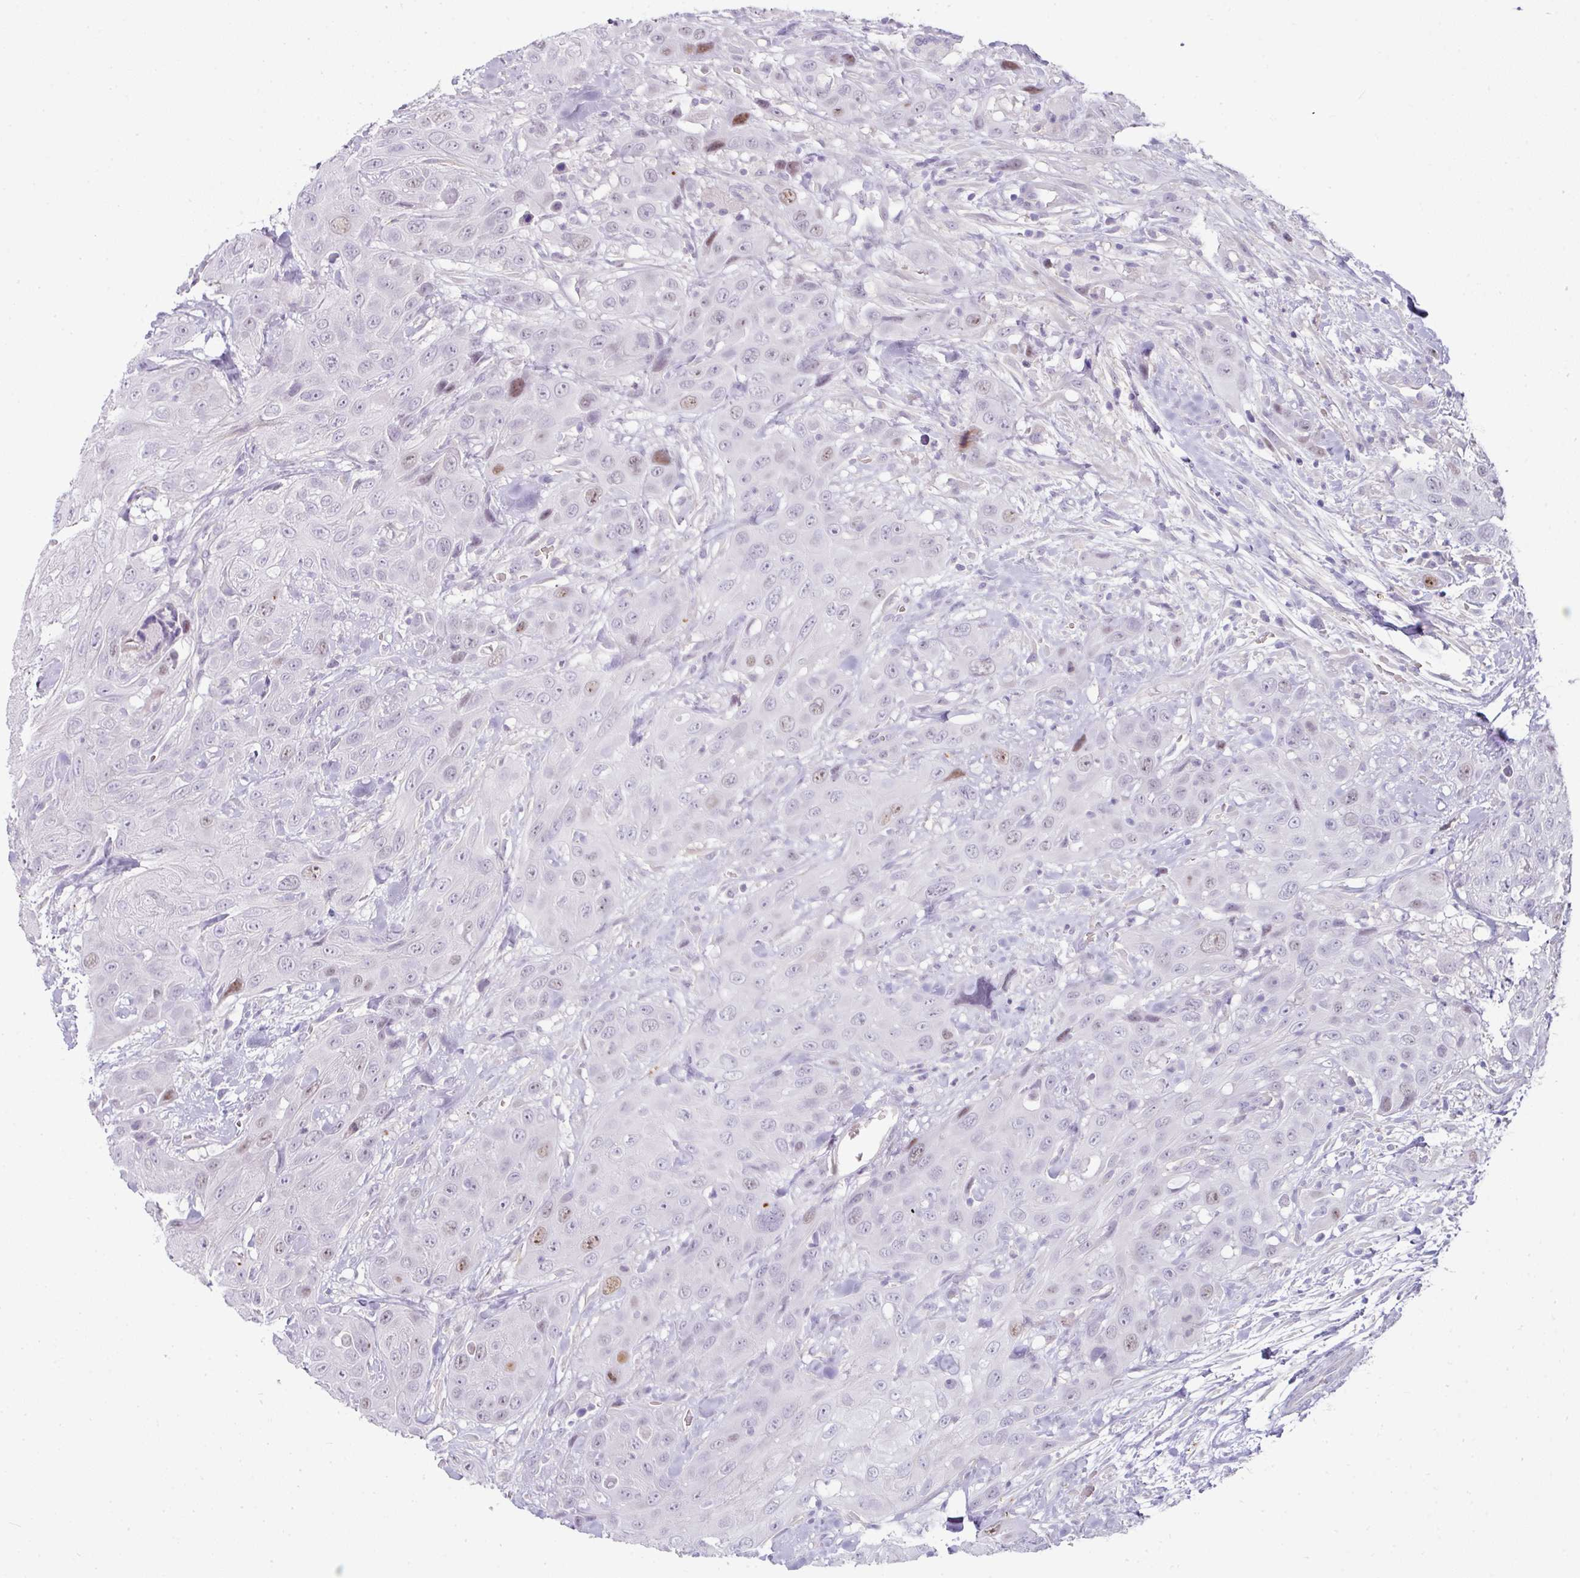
{"staining": {"intensity": "moderate", "quantity": "<25%", "location": "nuclear"}, "tissue": "head and neck cancer", "cell_type": "Tumor cells", "image_type": "cancer", "snomed": [{"axis": "morphology", "description": "Squamous cell carcinoma, NOS"}, {"axis": "topography", "description": "Head-Neck"}], "caption": "Protein expression by IHC demonstrates moderate nuclear expression in about <25% of tumor cells in squamous cell carcinoma (head and neck).", "gene": "OR52N1", "patient": {"sex": "male", "age": 81}}